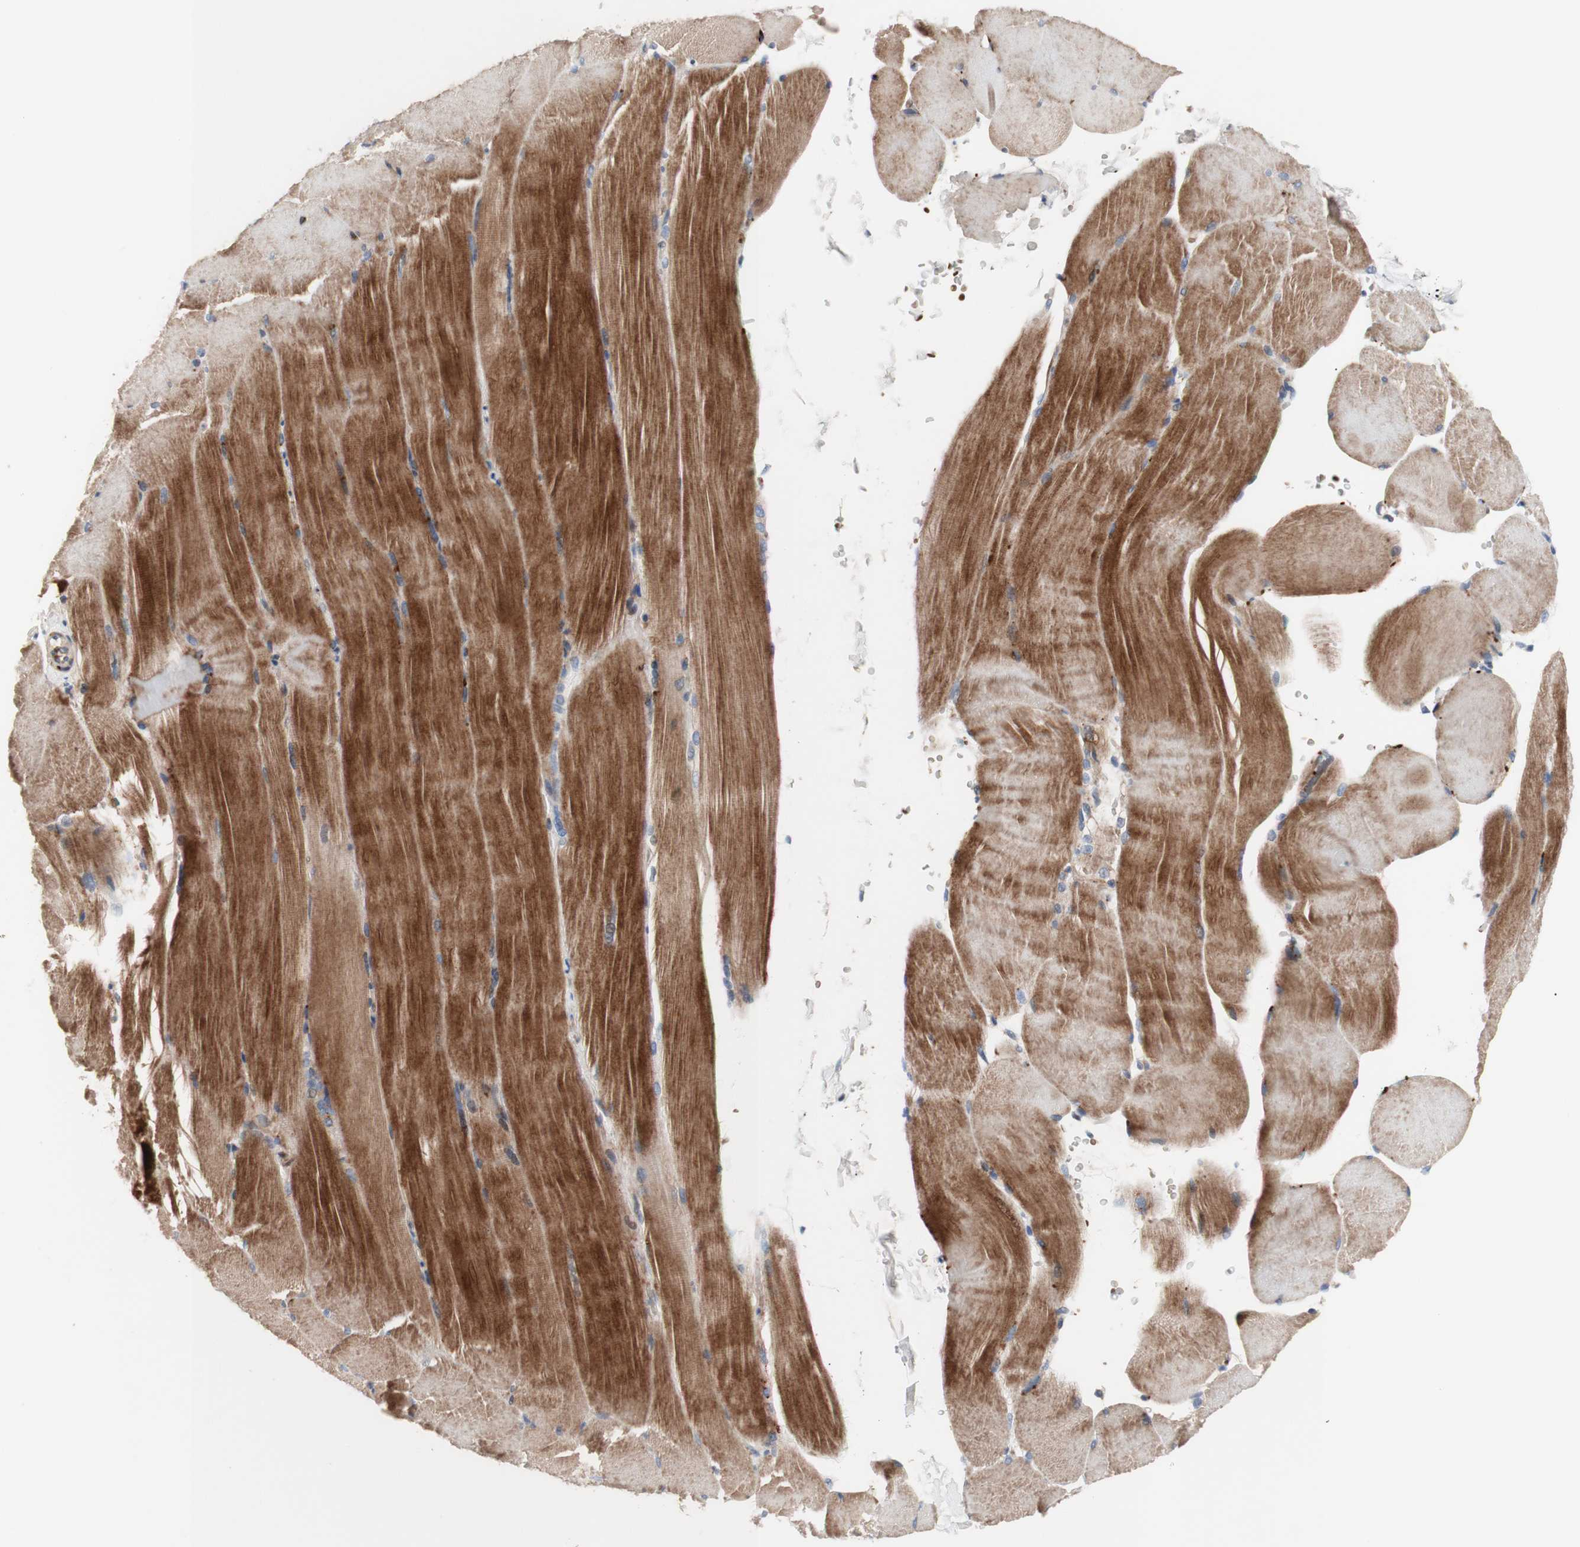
{"staining": {"intensity": "moderate", "quantity": ">75%", "location": "cytoplasmic/membranous"}, "tissue": "skeletal muscle", "cell_type": "Myocytes", "image_type": "normal", "snomed": [{"axis": "morphology", "description": "Normal tissue, NOS"}, {"axis": "topography", "description": "Skin"}, {"axis": "topography", "description": "Skeletal muscle"}], "caption": "The histopathology image reveals staining of normal skeletal muscle, revealing moderate cytoplasmic/membranous protein staining (brown color) within myocytes.", "gene": "CDON", "patient": {"sex": "male", "age": 83}}